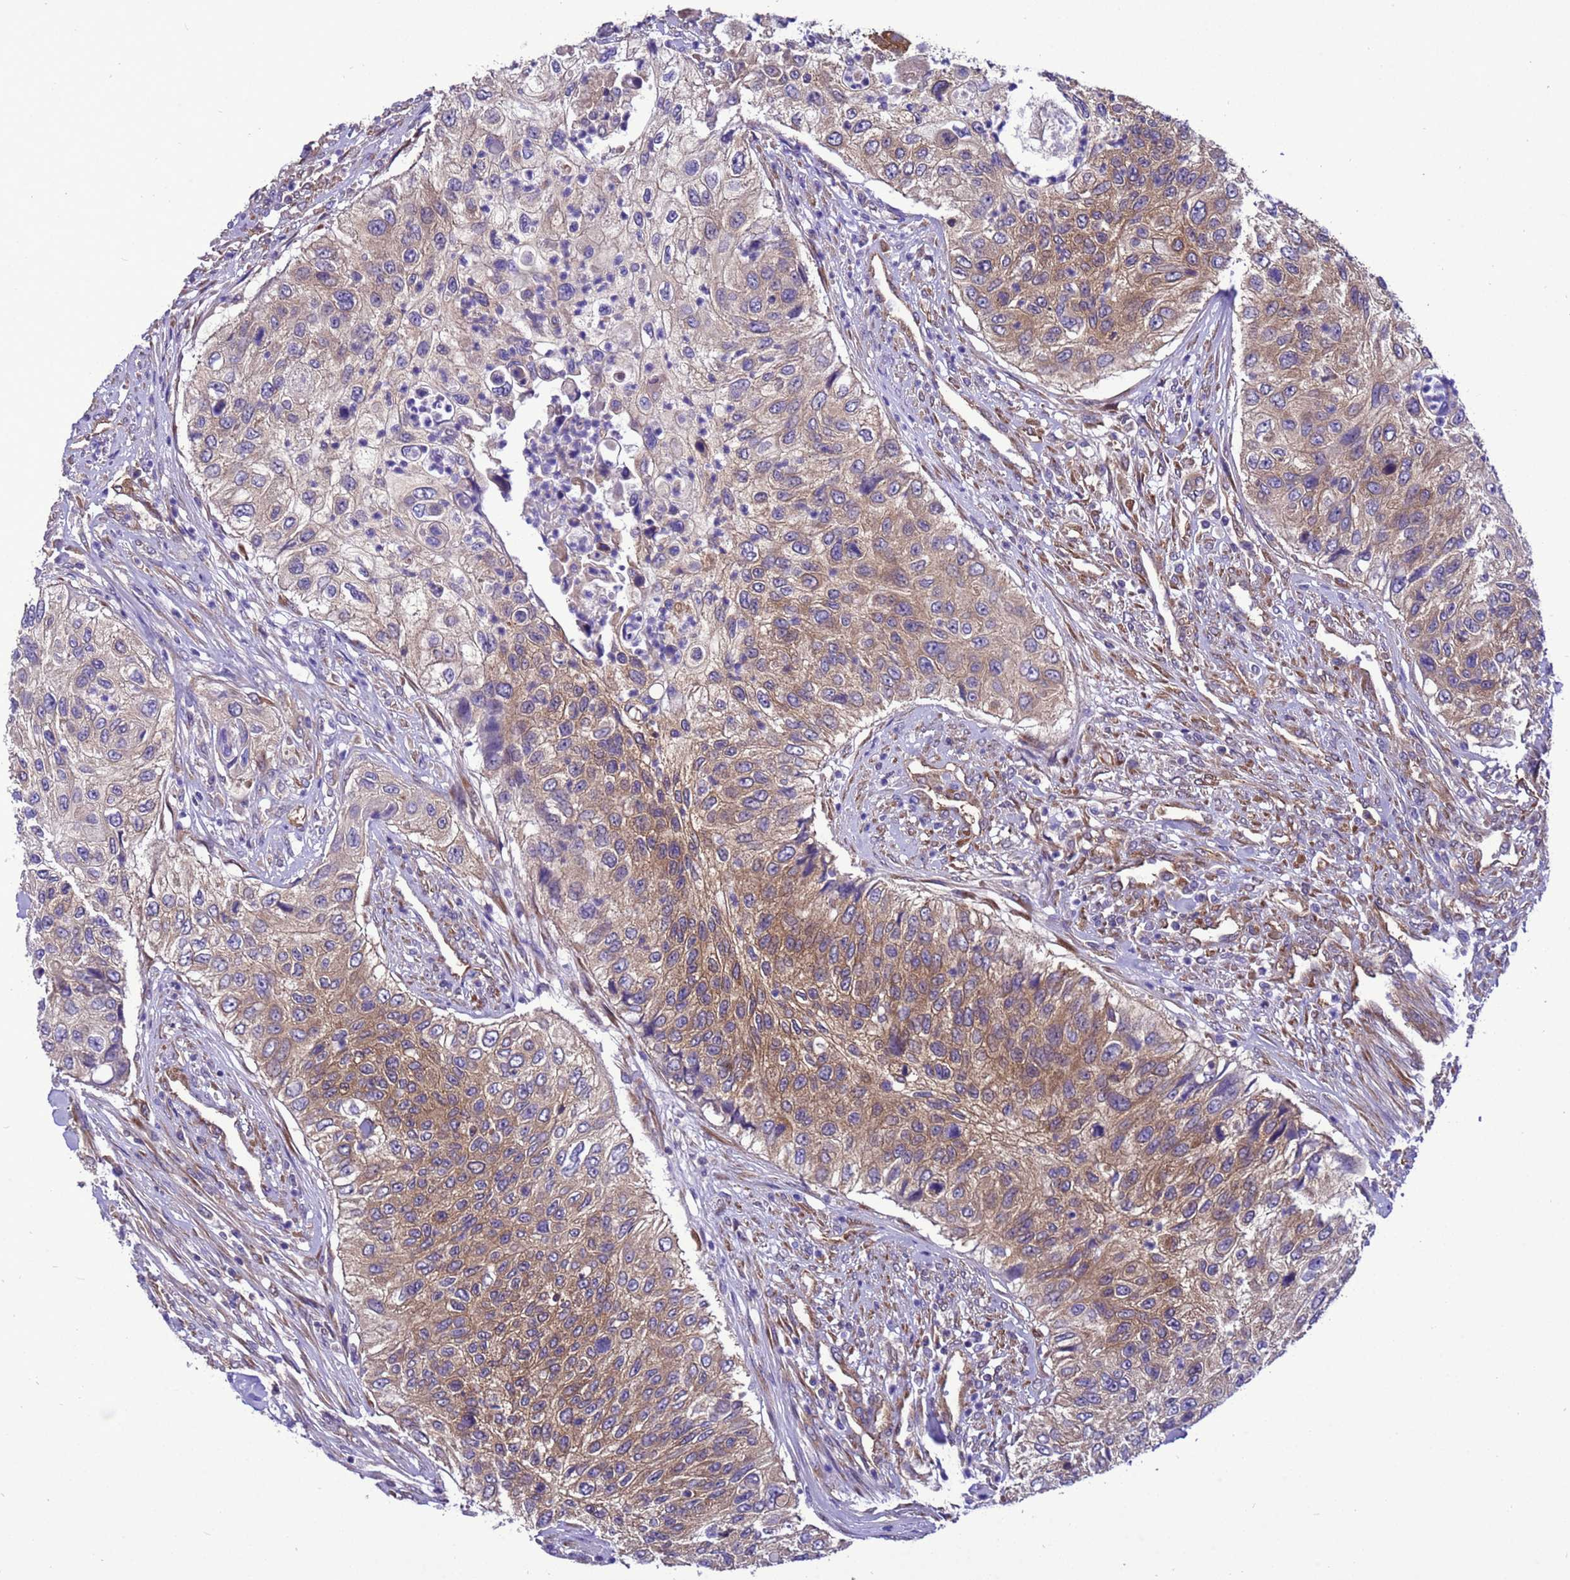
{"staining": {"intensity": "moderate", "quantity": "25%-75%", "location": "cytoplasmic/membranous"}, "tissue": "urothelial cancer", "cell_type": "Tumor cells", "image_type": "cancer", "snomed": [{"axis": "morphology", "description": "Urothelial carcinoma, High grade"}, {"axis": "topography", "description": "Urinary bladder"}], "caption": "This histopathology image shows IHC staining of urothelial cancer, with medium moderate cytoplasmic/membranous positivity in approximately 25%-75% of tumor cells.", "gene": "RABEP2", "patient": {"sex": "female", "age": 60}}